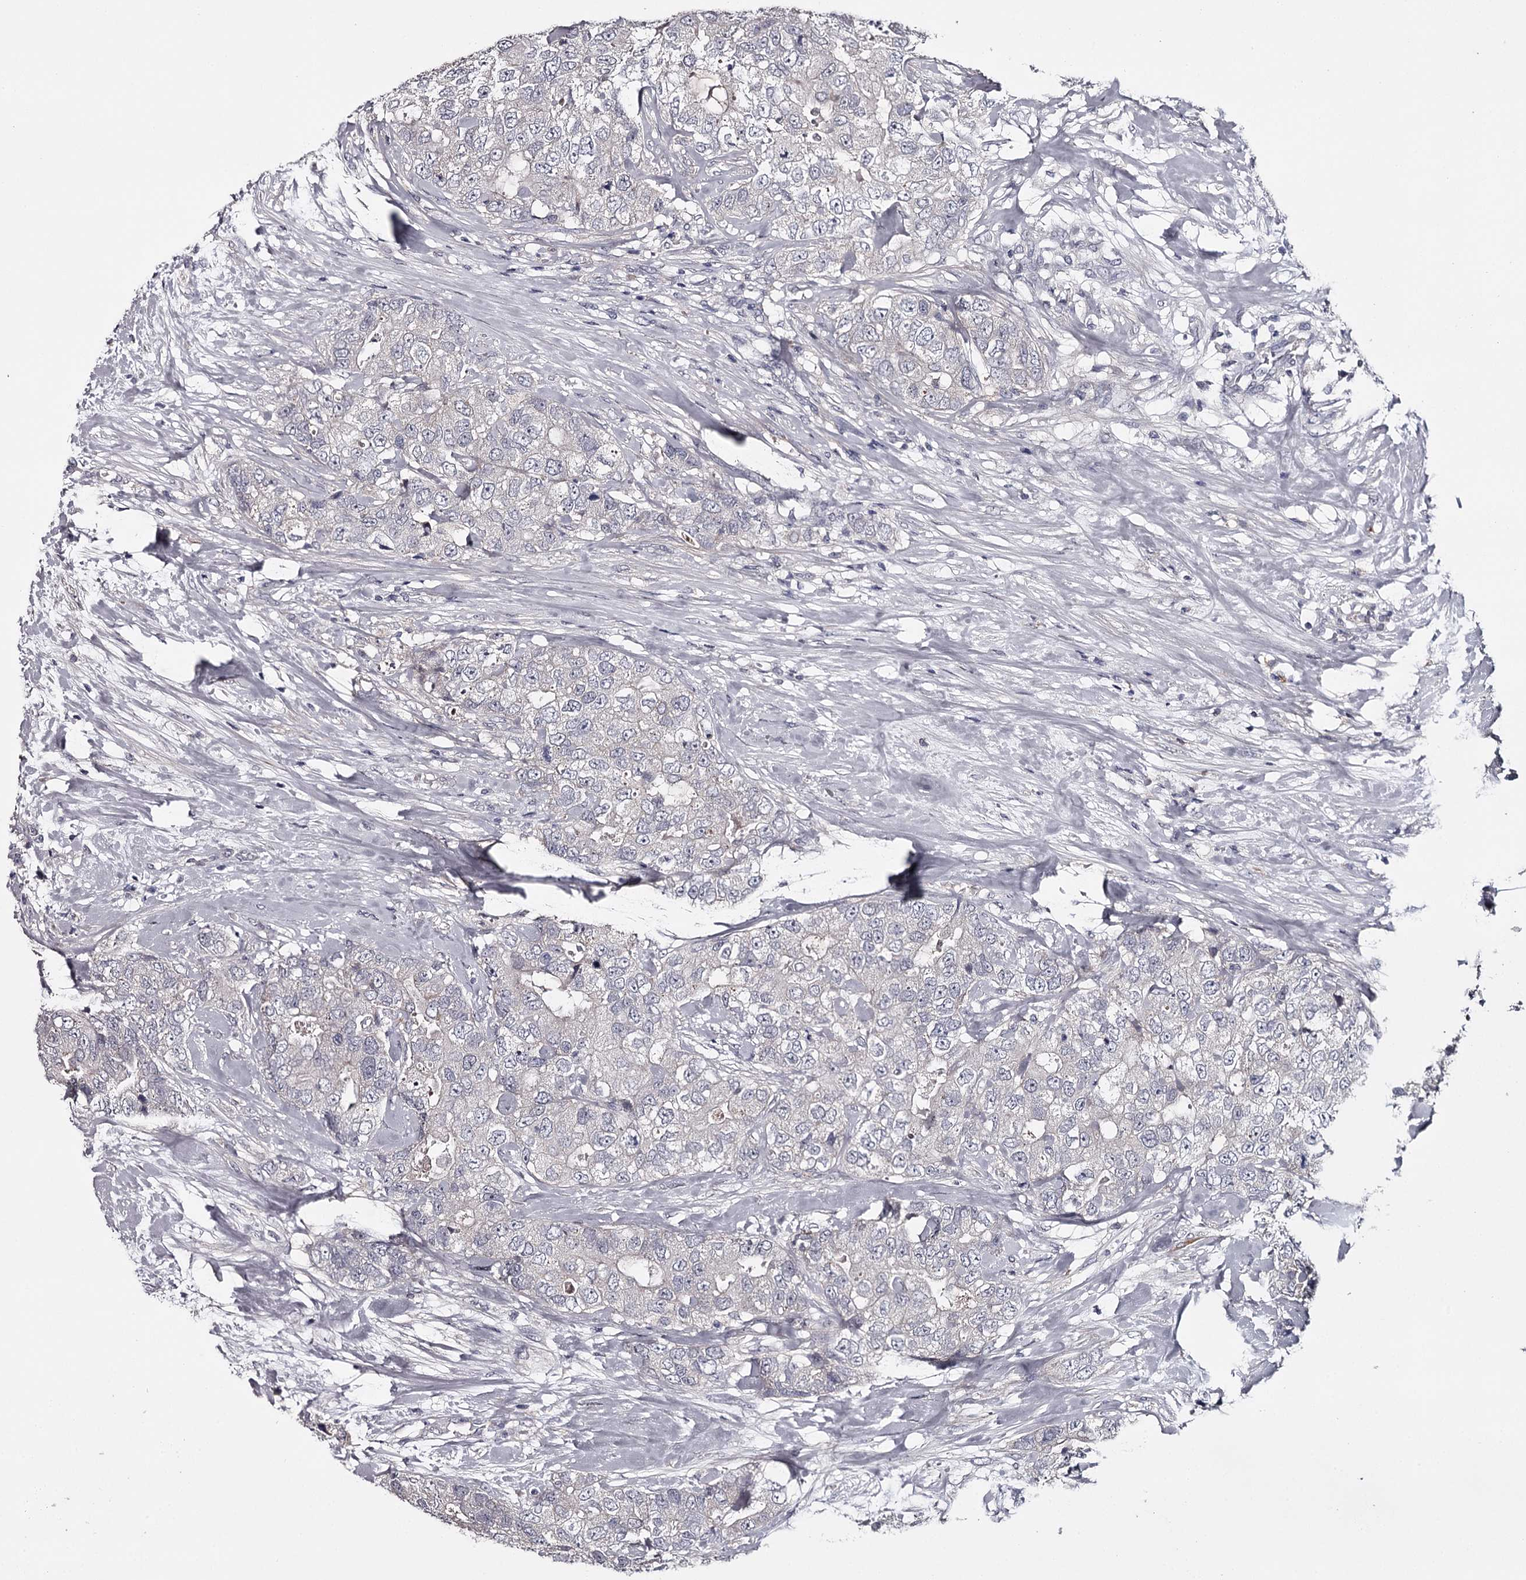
{"staining": {"intensity": "negative", "quantity": "none", "location": "none"}, "tissue": "breast cancer", "cell_type": "Tumor cells", "image_type": "cancer", "snomed": [{"axis": "morphology", "description": "Duct carcinoma"}, {"axis": "topography", "description": "Breast"}], "caption": "High power microscopy photomicrograph of an IHC micrograph of breast cancer (invasive ductal carcinoma), revealing no significant staining in tumor cells.", "gene": "FDXACB1", "patient": {"sex": "female", "age": 62}}